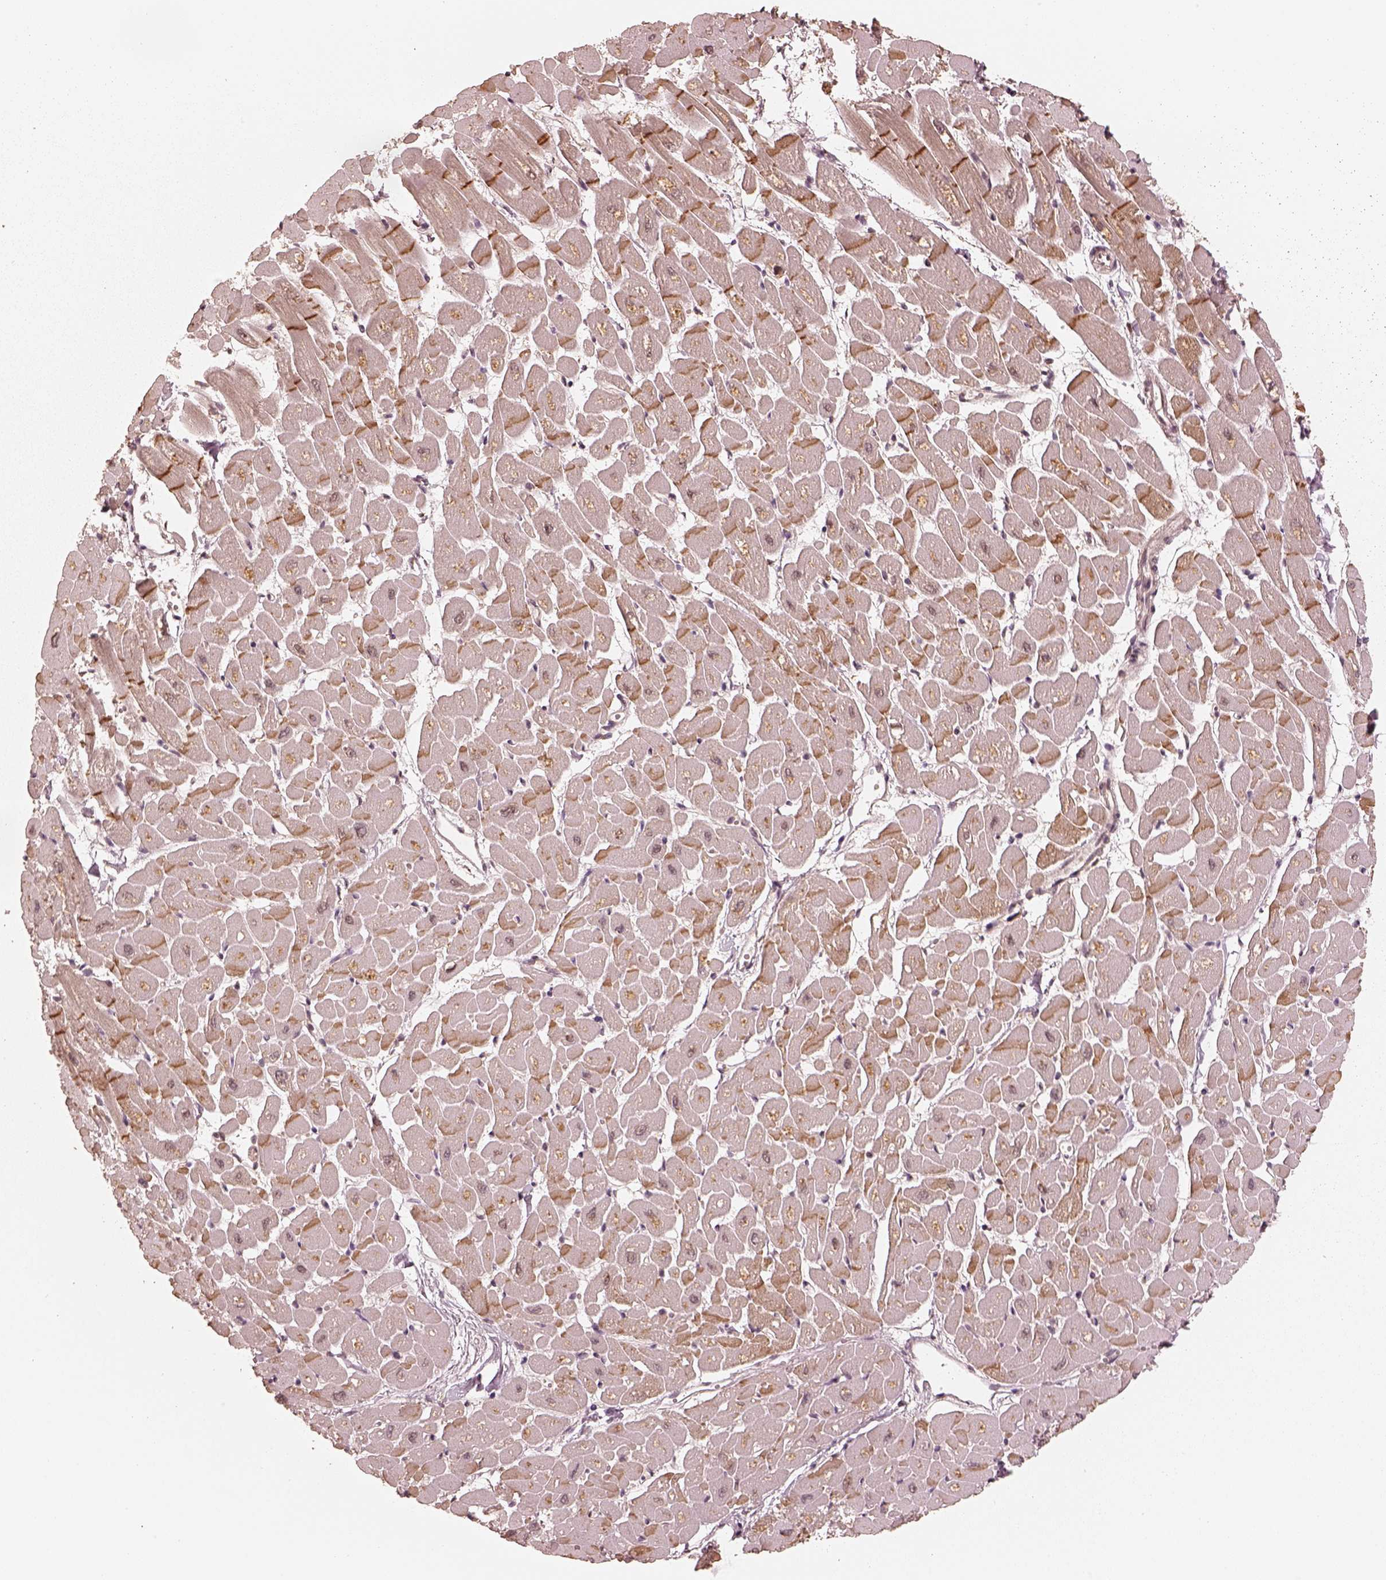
{"staining": {"intensity": "strong", "quantity": ">75%", "location": "cytoplasmic/membranous"}, "tissue": "heart muscle", "cell_type": "Cardiomyocytes", "image_type": "normal", "snomed": [{"axis": "morphology", "description": "Normal tissue, NOS"}, {"axis": "topography", "description": "Heart"}], "caption": "Protein expression analysis of unremarkable heart muscle exhibits strong cytoplasmic/membranous positivity in about >75% of cardiomyocytes.", "gene": "DNAJC25", "patient": {"sex": "male", "age": 57}}